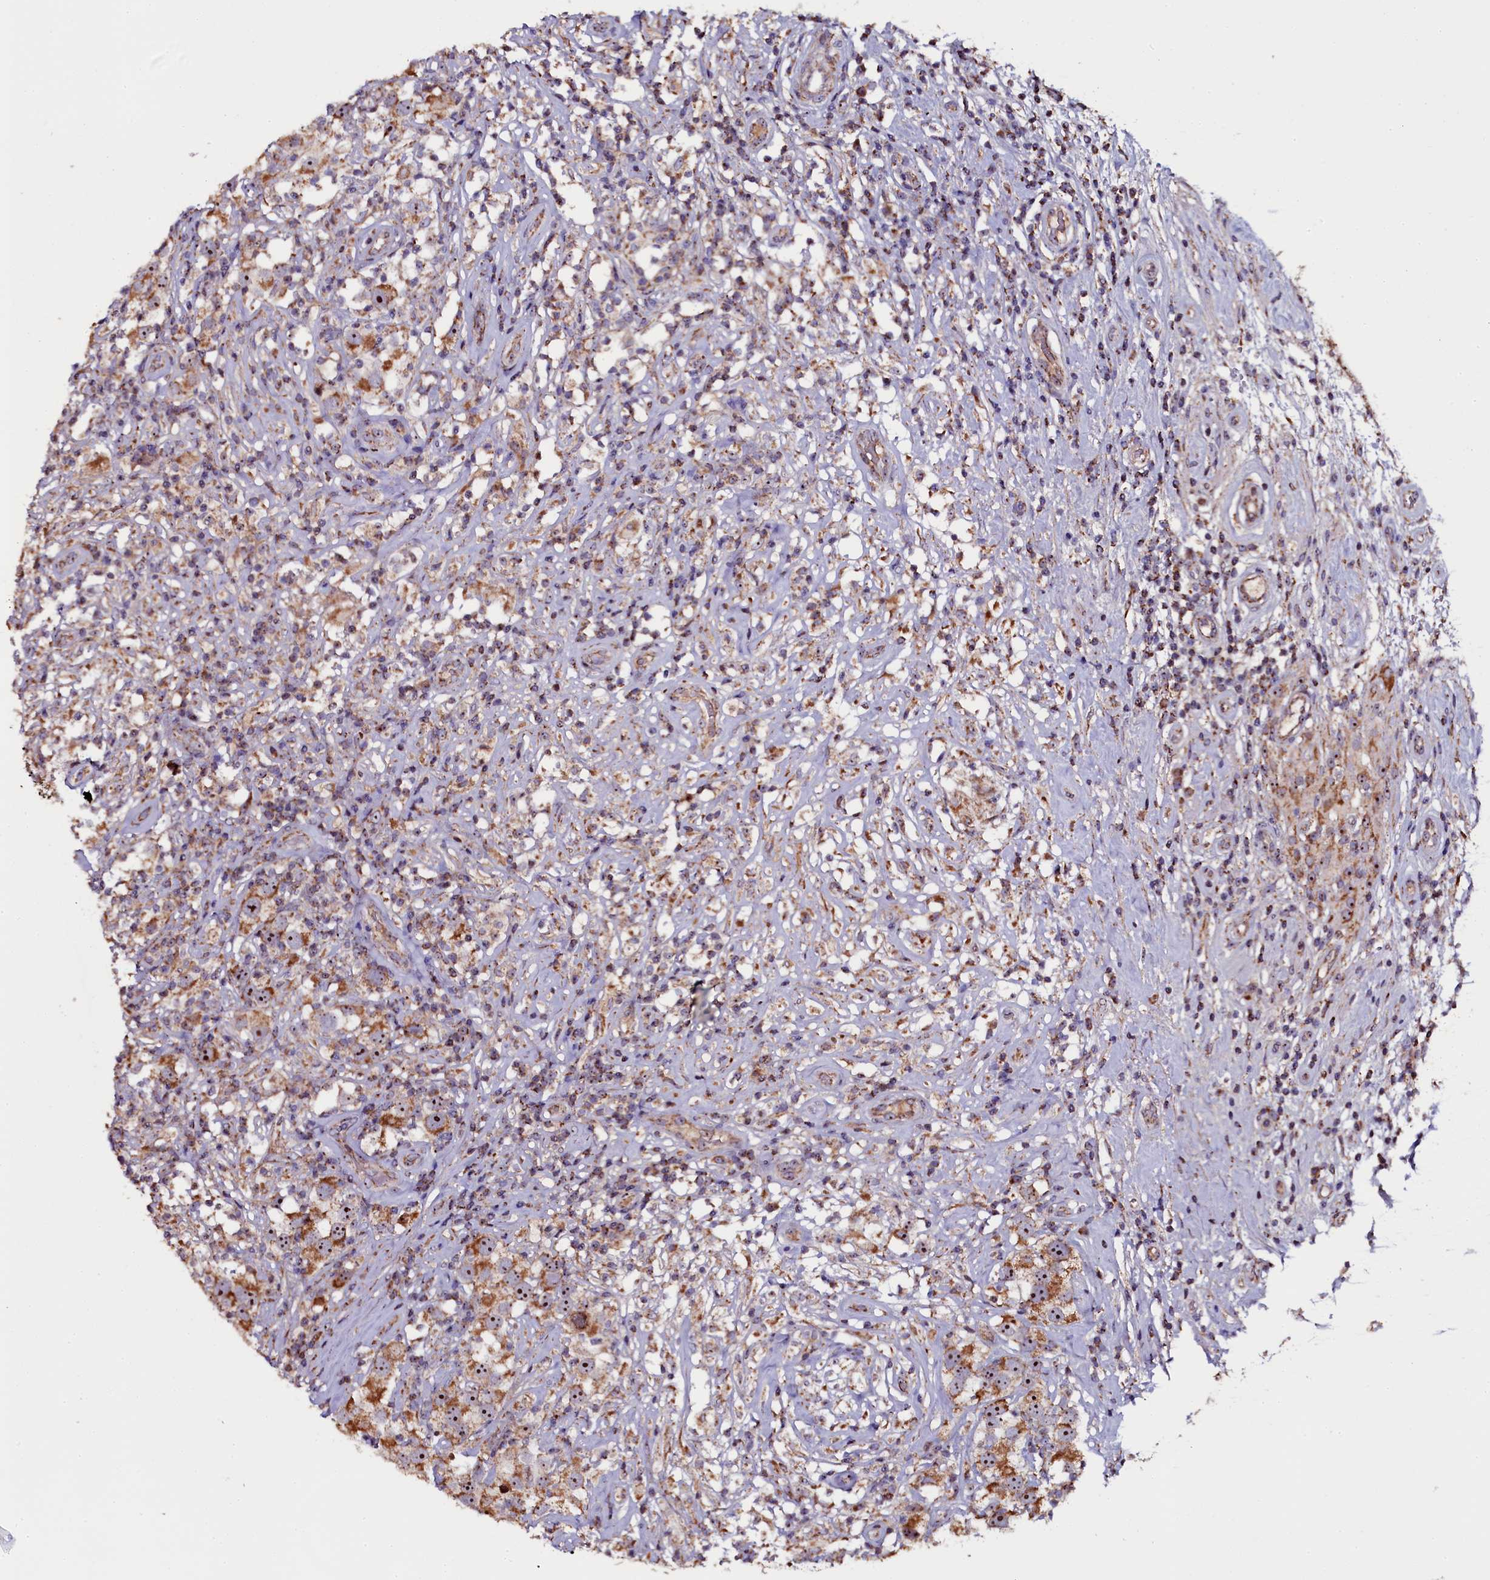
{"staining": {"intensity": "moderate", "quantity": ">75%", "location": "cytoplasmic/membranous,nuclear"}, "tissue": "testis cancer", "cell_type": "Tumor cells", "image_type": "cancer", "snomed": [{"axis": "morphology", "description": "Seminoma, NOS"}, {"axis": "topography", "description": "Testis"}], "caption": "High-magnification brightfield microscopy of testis seminoma stained with DAB (brown) and counterstained with hematoxylin (blue). tumor cells exhibit moderate cytoplasmic/membranous and nuclear staining is present in approximately>75% of cells.", "gene": "NAA80", "patient": {"sex": "male", "age": 49}}